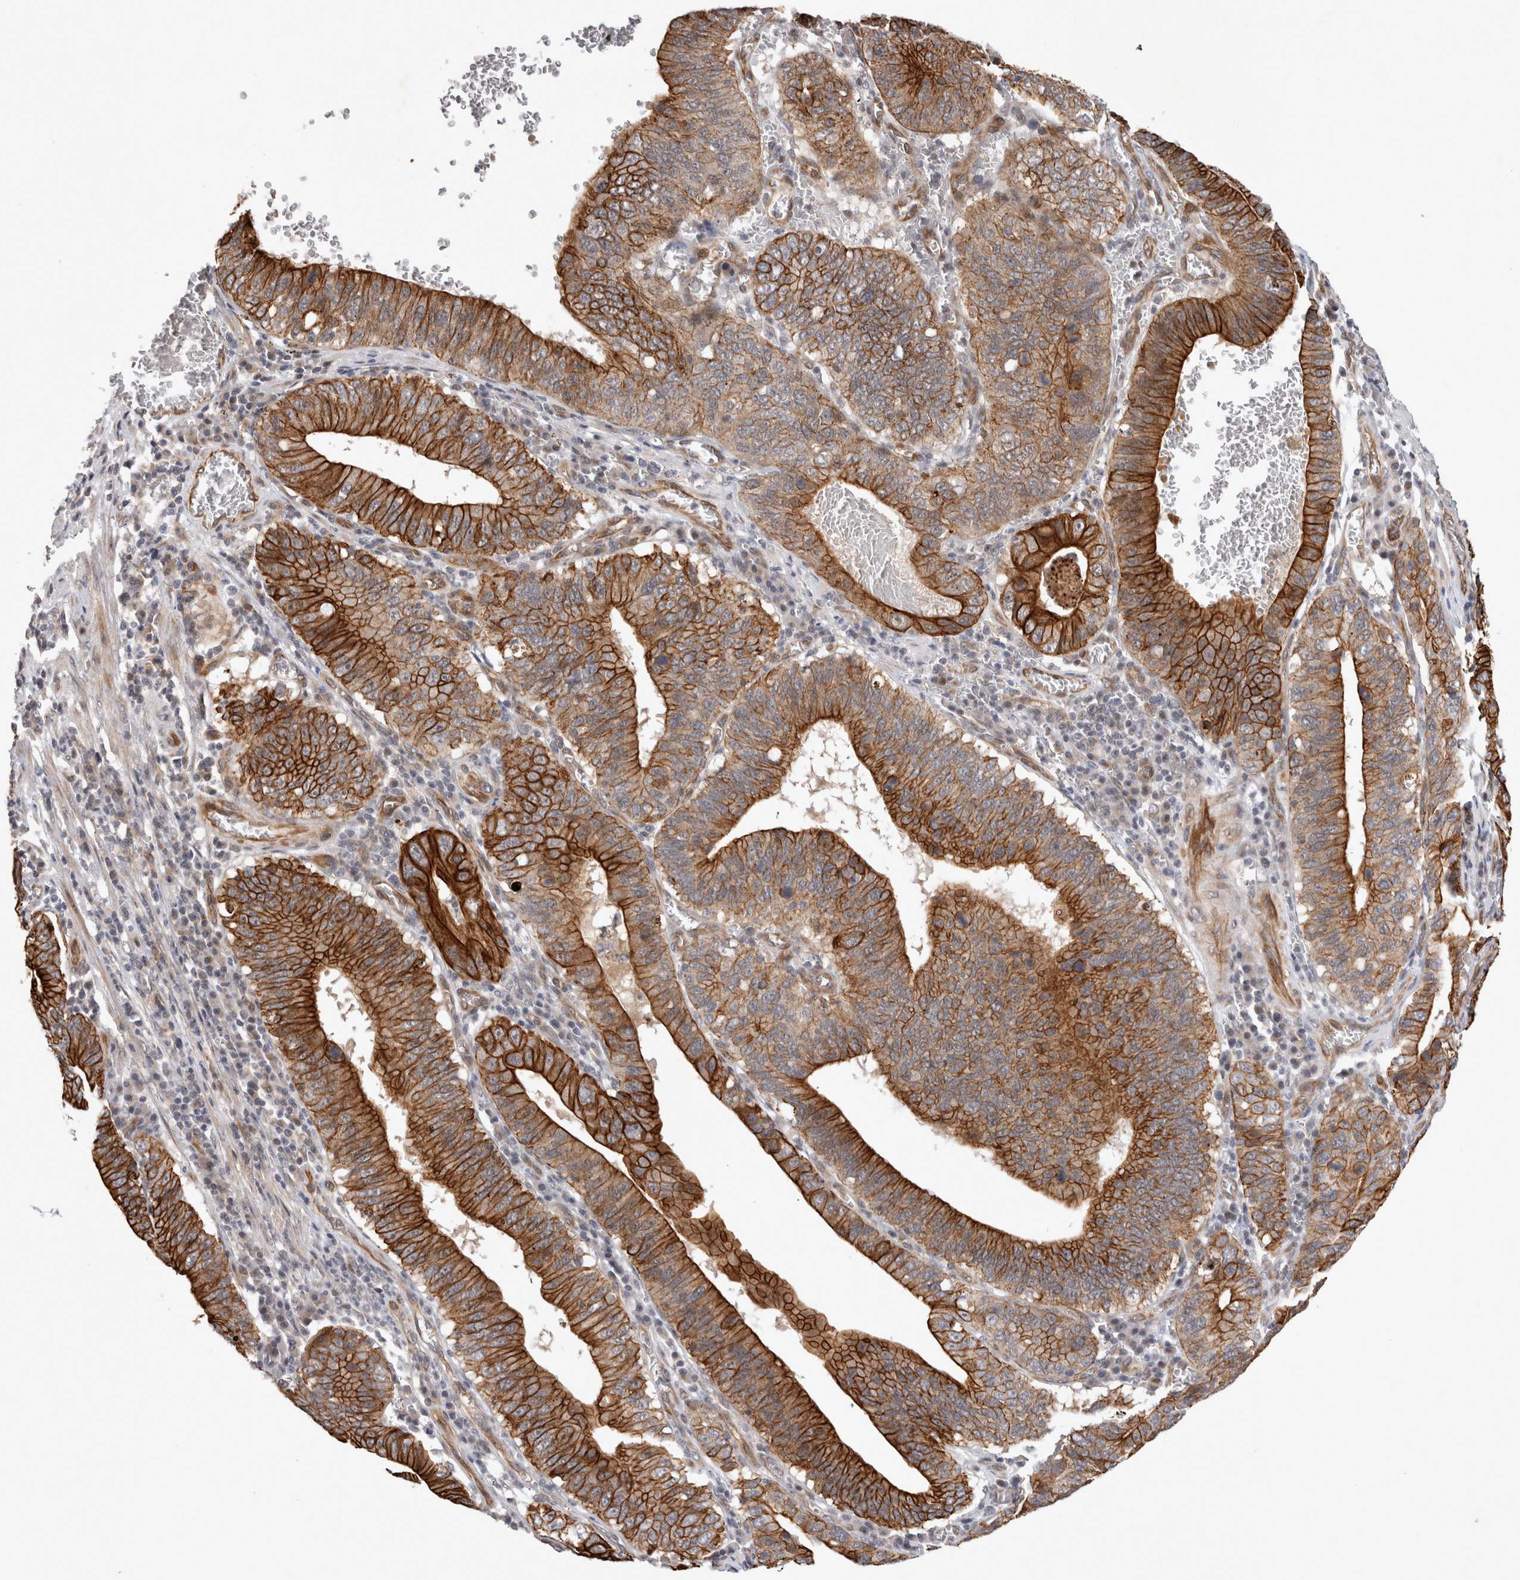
{"staining": {"intensity": "strong", "quantity": ">75%", "location": "cytoplasmic/membranous"}, "tissue": "stomach cancer", "cell_type": "Tumor cells", "image_type": "cancer", "snomed": [{"axis": "morphology", "description": "Adenocarcinoma, NOS"}, {"axis": "topography", "description": "Stomach"}, {"axis": "topography", "description": "Gastric cardia"}], "caption": "Protein staining by immunohistochemistry exhibits strong cytoplasmic/membranous positivity in about >75% of tumor cells in stomach cancer (adenocarcinoma).", "gene": "CRISPLD1", "patient": {"sex": "male", "age": 59}}